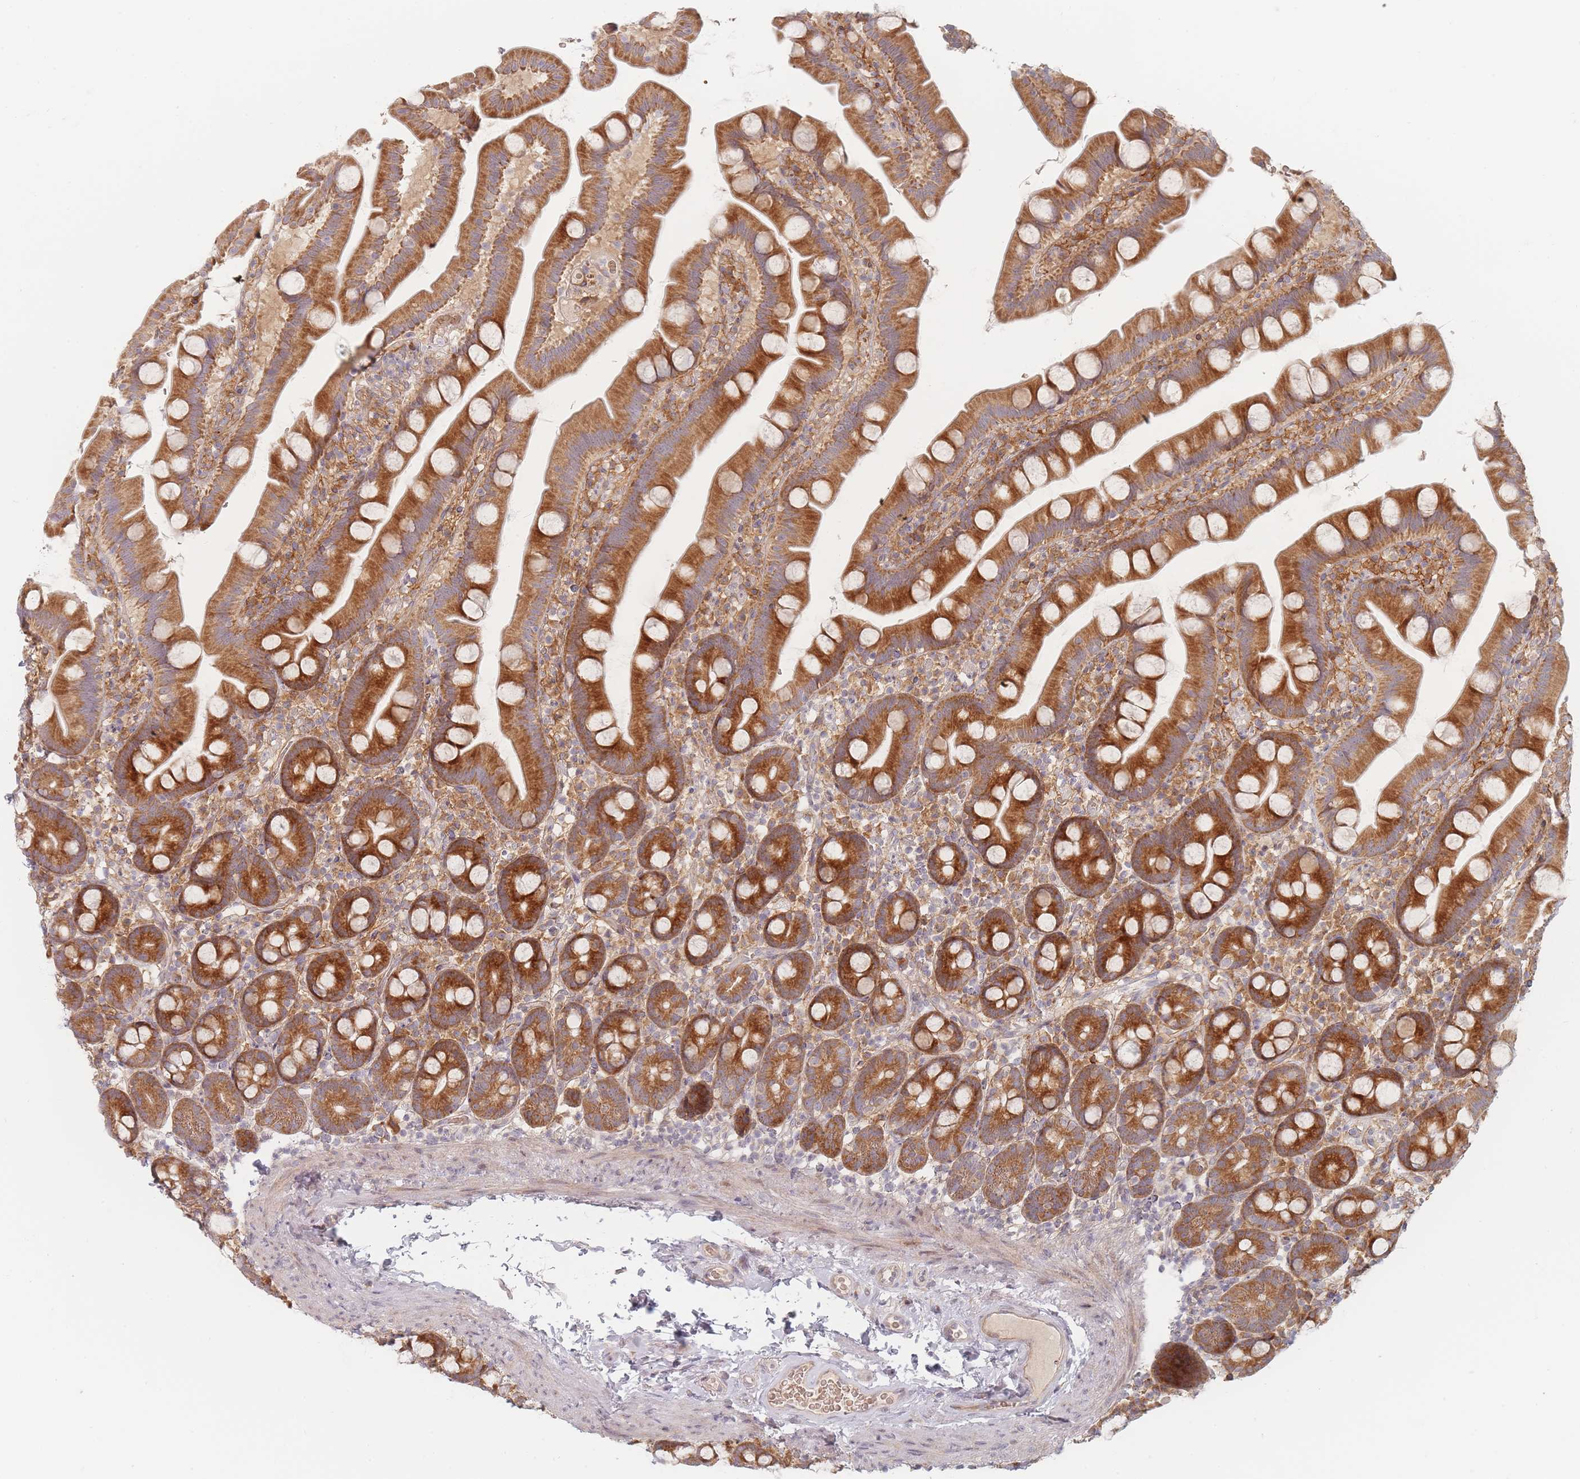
{"staining": {"intensity": "moderate", "quantity": ">75%", "location": "cytoplasmic/membranous"}, "tissue": "small intestine", "cell_type": "Glandular cells", "image_type": "normal", "snomed": [{"axis": "morphology", "description": "Normal tissue, NOS"}, {"axis": "topography", "description": "Small intestine"}], "caption": "IHC of benign human small intestine demonstrates medium levels of moderate cytoplasmic/membranous expression in about >75% of glandular cells. The staining was performed using DAB to visualize the protein expression in brown, while the nuclei were stained in blue with hematoxylin (Magnification: 20x).", "gene": "ZKSCAN7", "patient": {"sex": "female", "age": 68}}